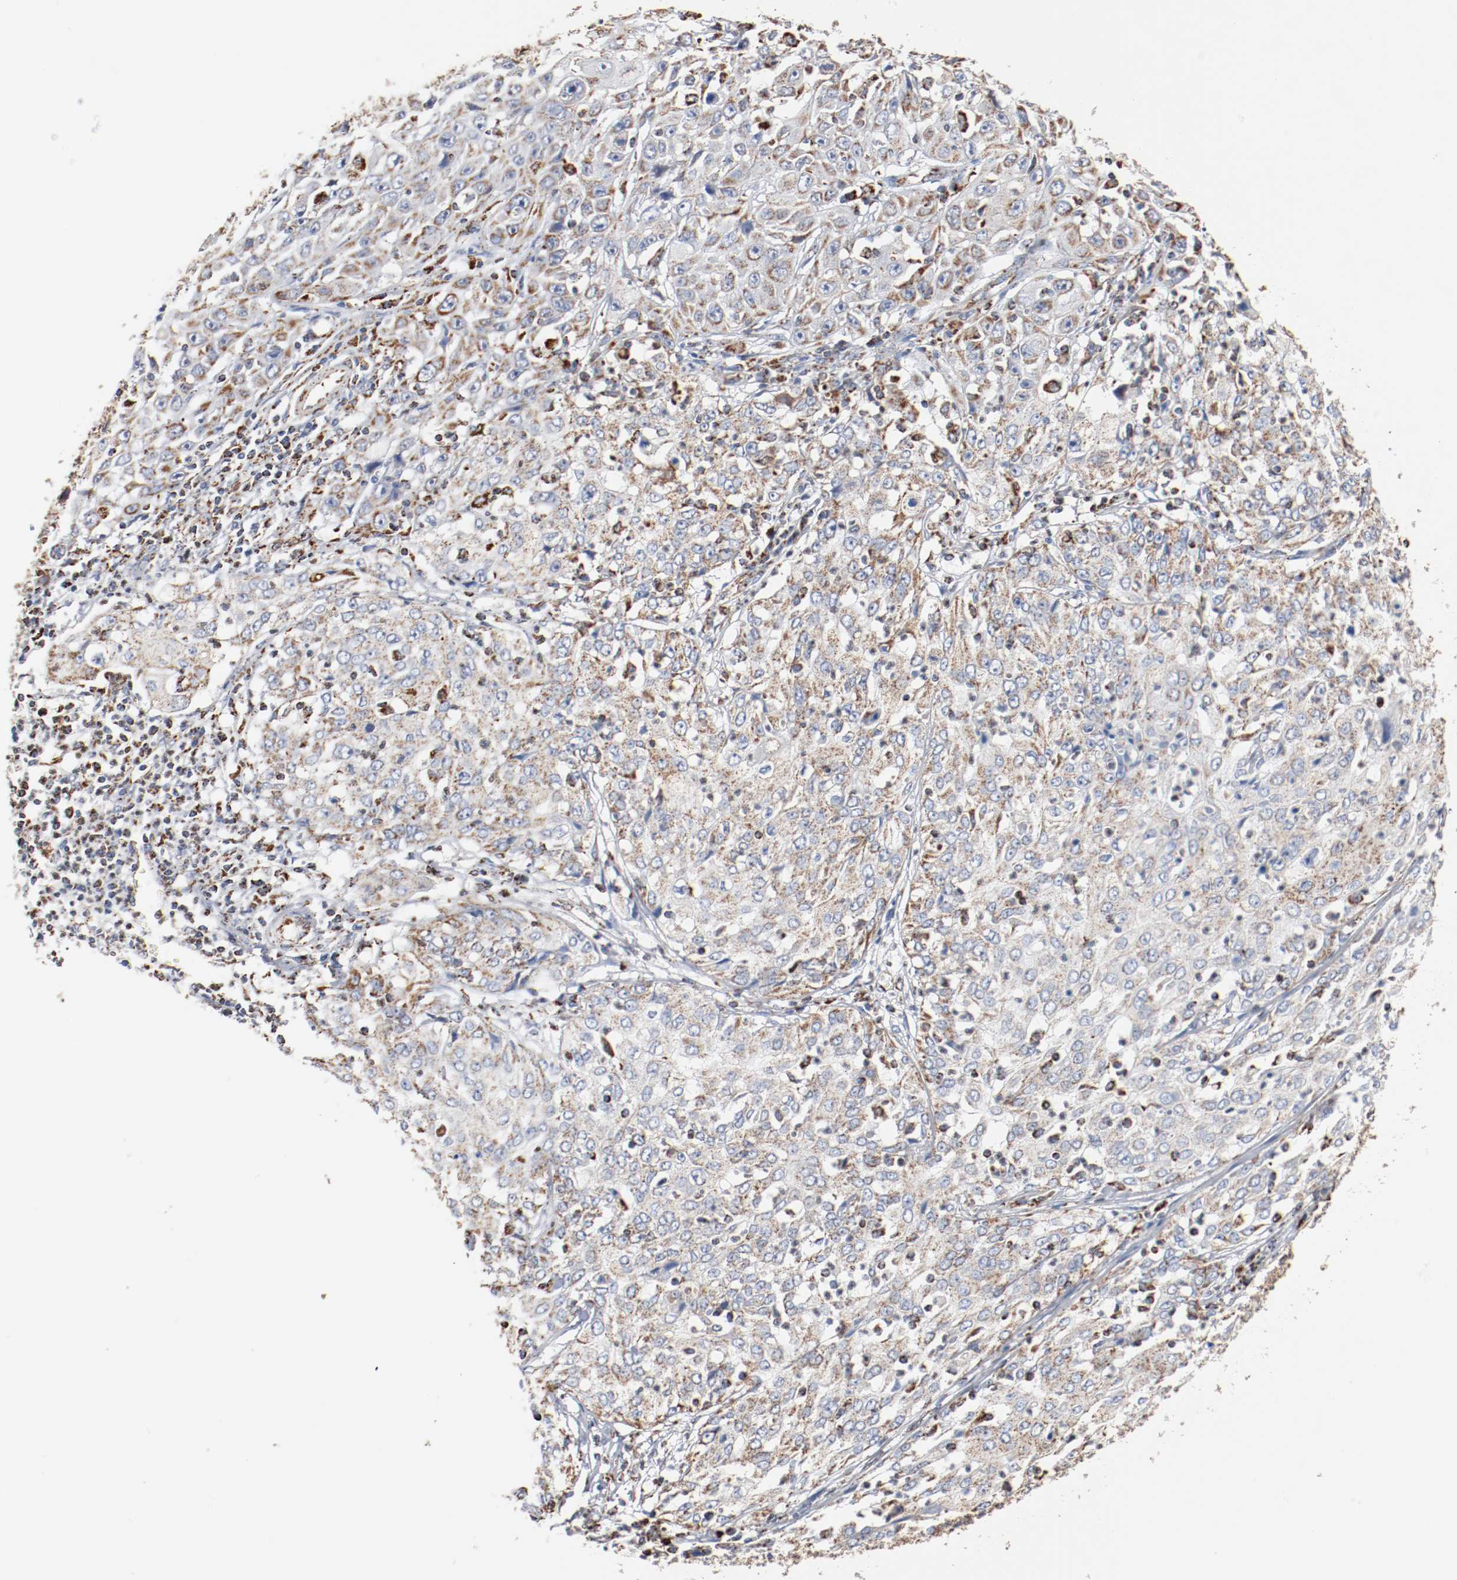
{"staining": {"intensity": "moderate", "quantity": ">75%", "location": "cytoplasmic/membranous"}, "tissue": "cervical cancer", "cell_type": "Tumor cells", "image_type": "cancer", "snomed": [{"axis": "morphology", "description": "Squamous cell carcinoma, NOS"}, {"axis": "topography", "description": "Cervix"}], "caption": "Cervical cancer stained with DAB (3,3'-diaminobenzidine) immunohistochemistry displays medium levels of moderate cytoplasmic/membranous expression in approximately >75% of tumor cells.", "gene": "NDUFS4", "patient": {"sex": "female", "age": 39}}